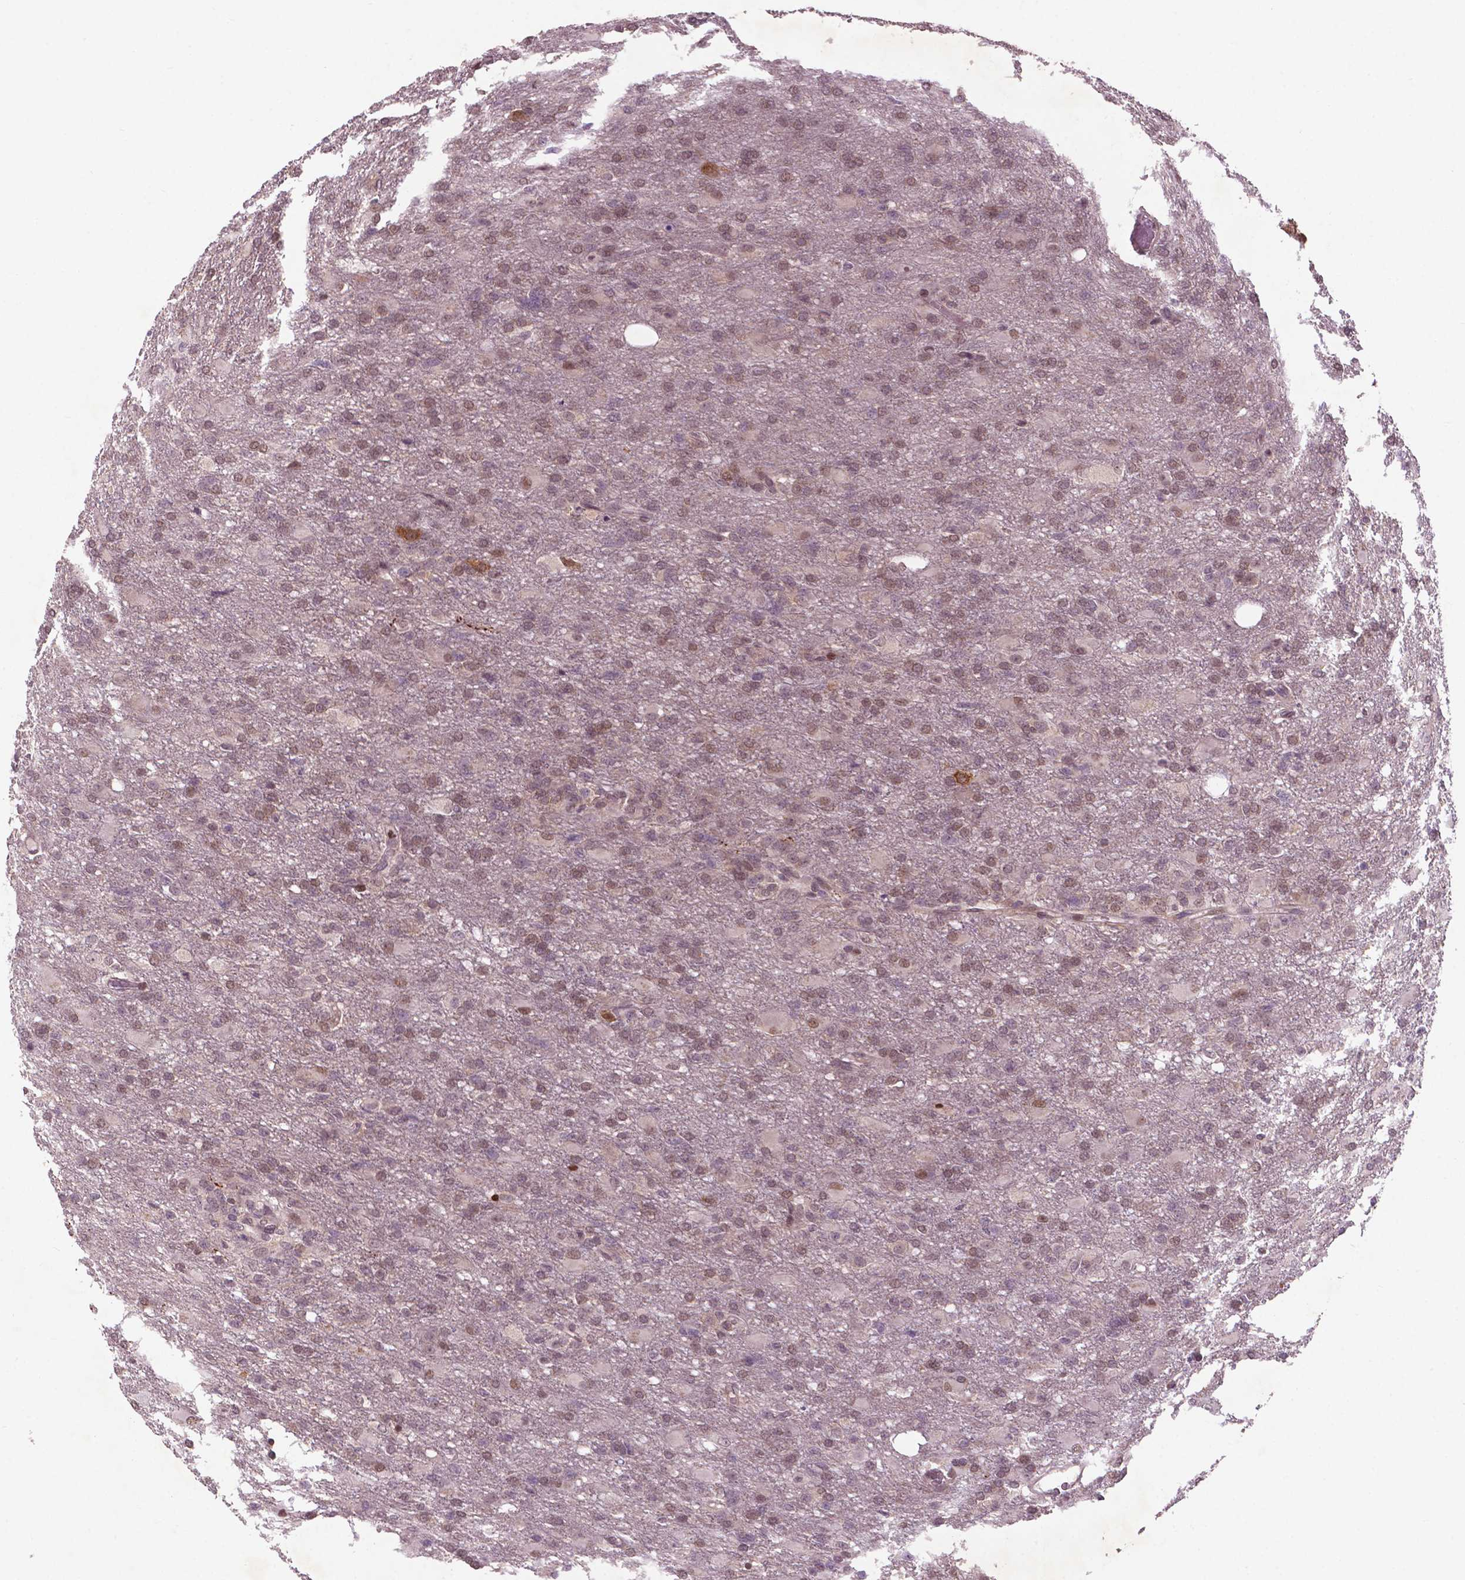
{"staining": {"intensity": "weak", "quantity": ">75%", "location": "nuclear"}, "tissue": "glioma", "cell_type": "Tumor cells", "image_type": "cancer", "snomed": [{"axis": "morphology", "description": "Glioma, malignant, High grade"}, {"axis": "topography", "description": "Brain"}], "caption": "The immunohistochemical stain shows weak nuclear positivity in tumor cells of glioma tissue. The protein of interest is shown in brown color, while the nuclei are stained blue.", "gene": "NFAT5", "patient": {"sex": "male", "age": 68}}